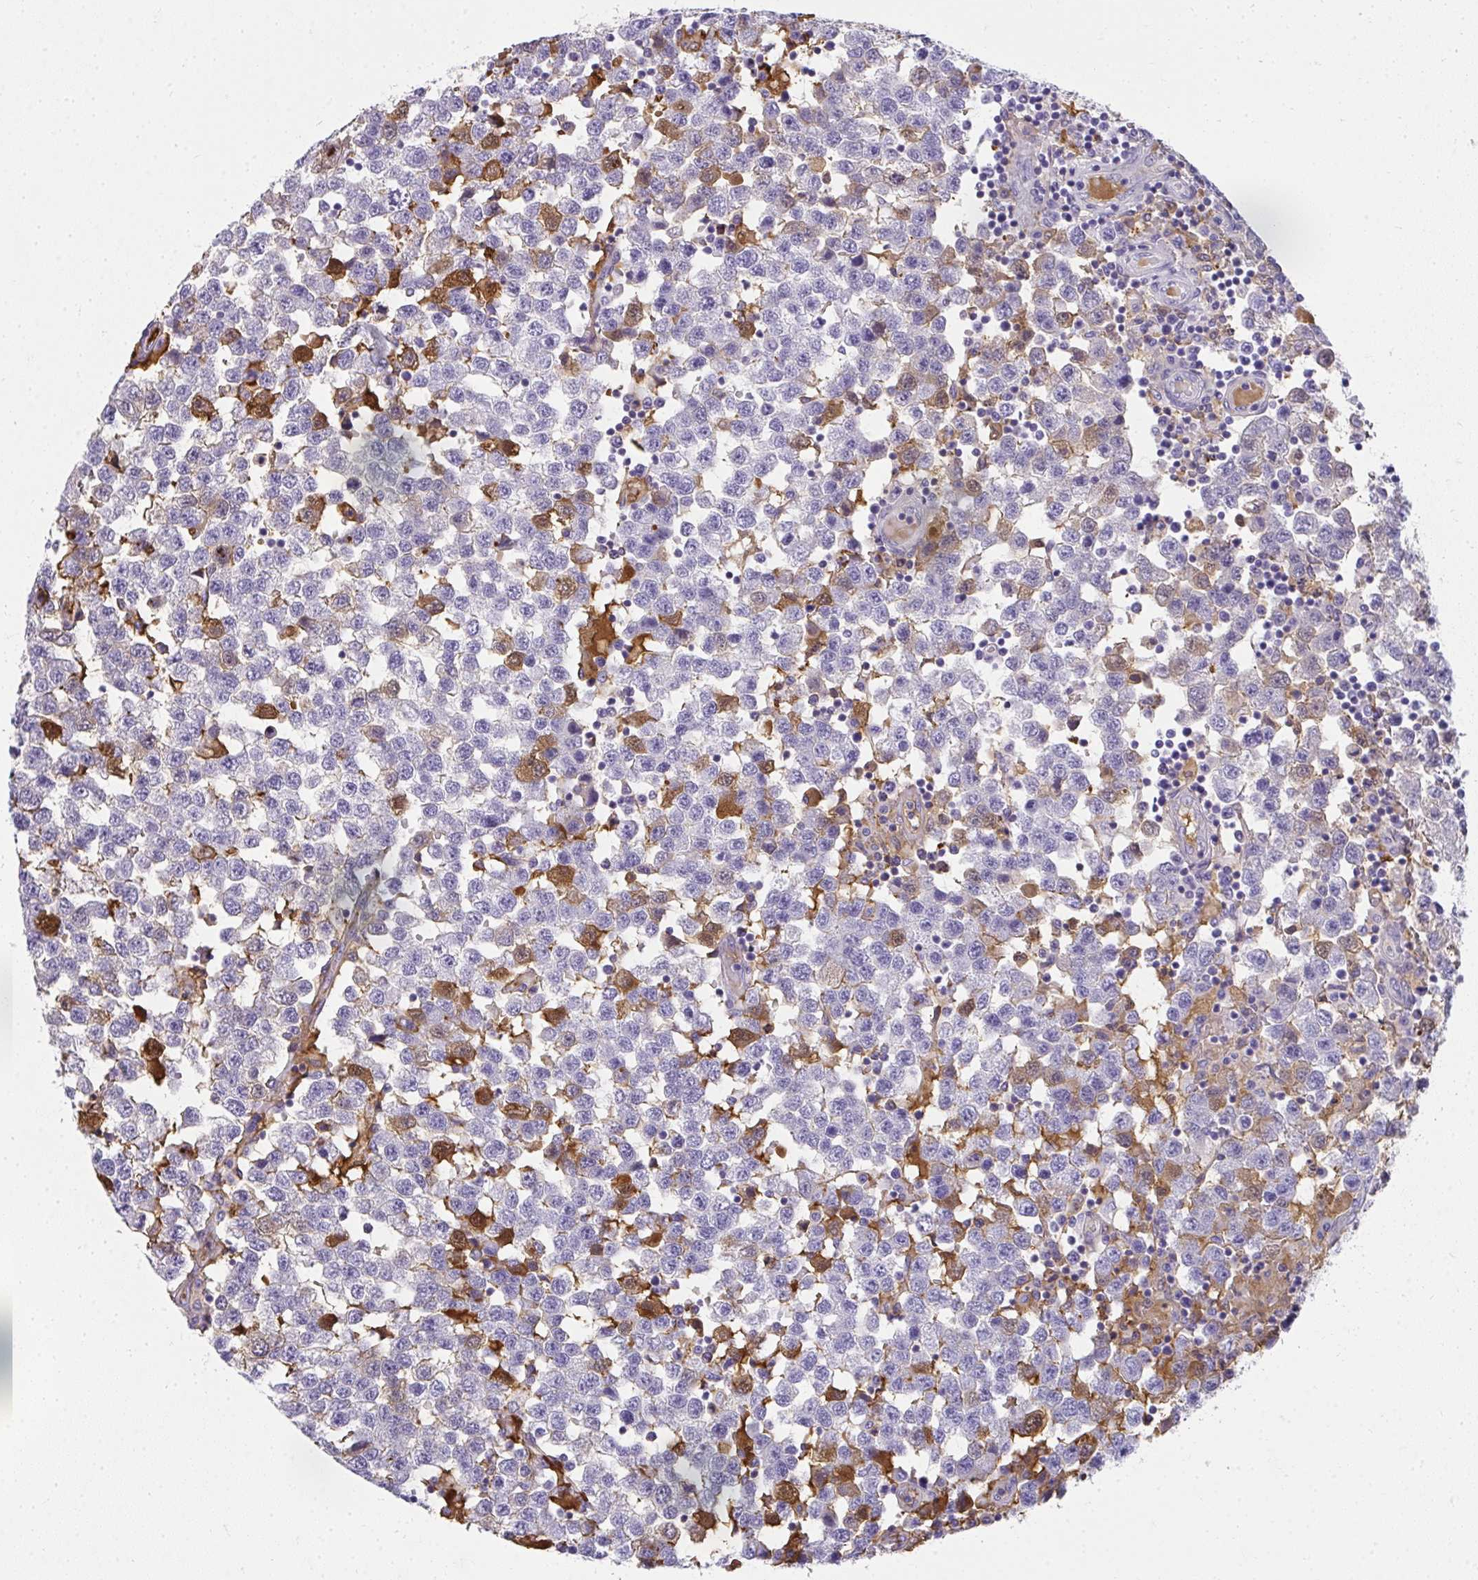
{"staining": {"intensity": "negative", "quantity": "none", "location": "none"}, "tissue": "testis cancer", "cell_type": "Tumor cells", "image_type": "cancer", "snomed": [{"axis": "morphology", "description": "Seminoma, NOS"}, {"axis": "topography", "description": "Testis"}], "caption": "Human testis cancer stained for a protein using immunohistochemistry reveals no staining in tumor cells.", "gene": "ZSWIM3", "patient": {"sex": "male", "age": 34}}